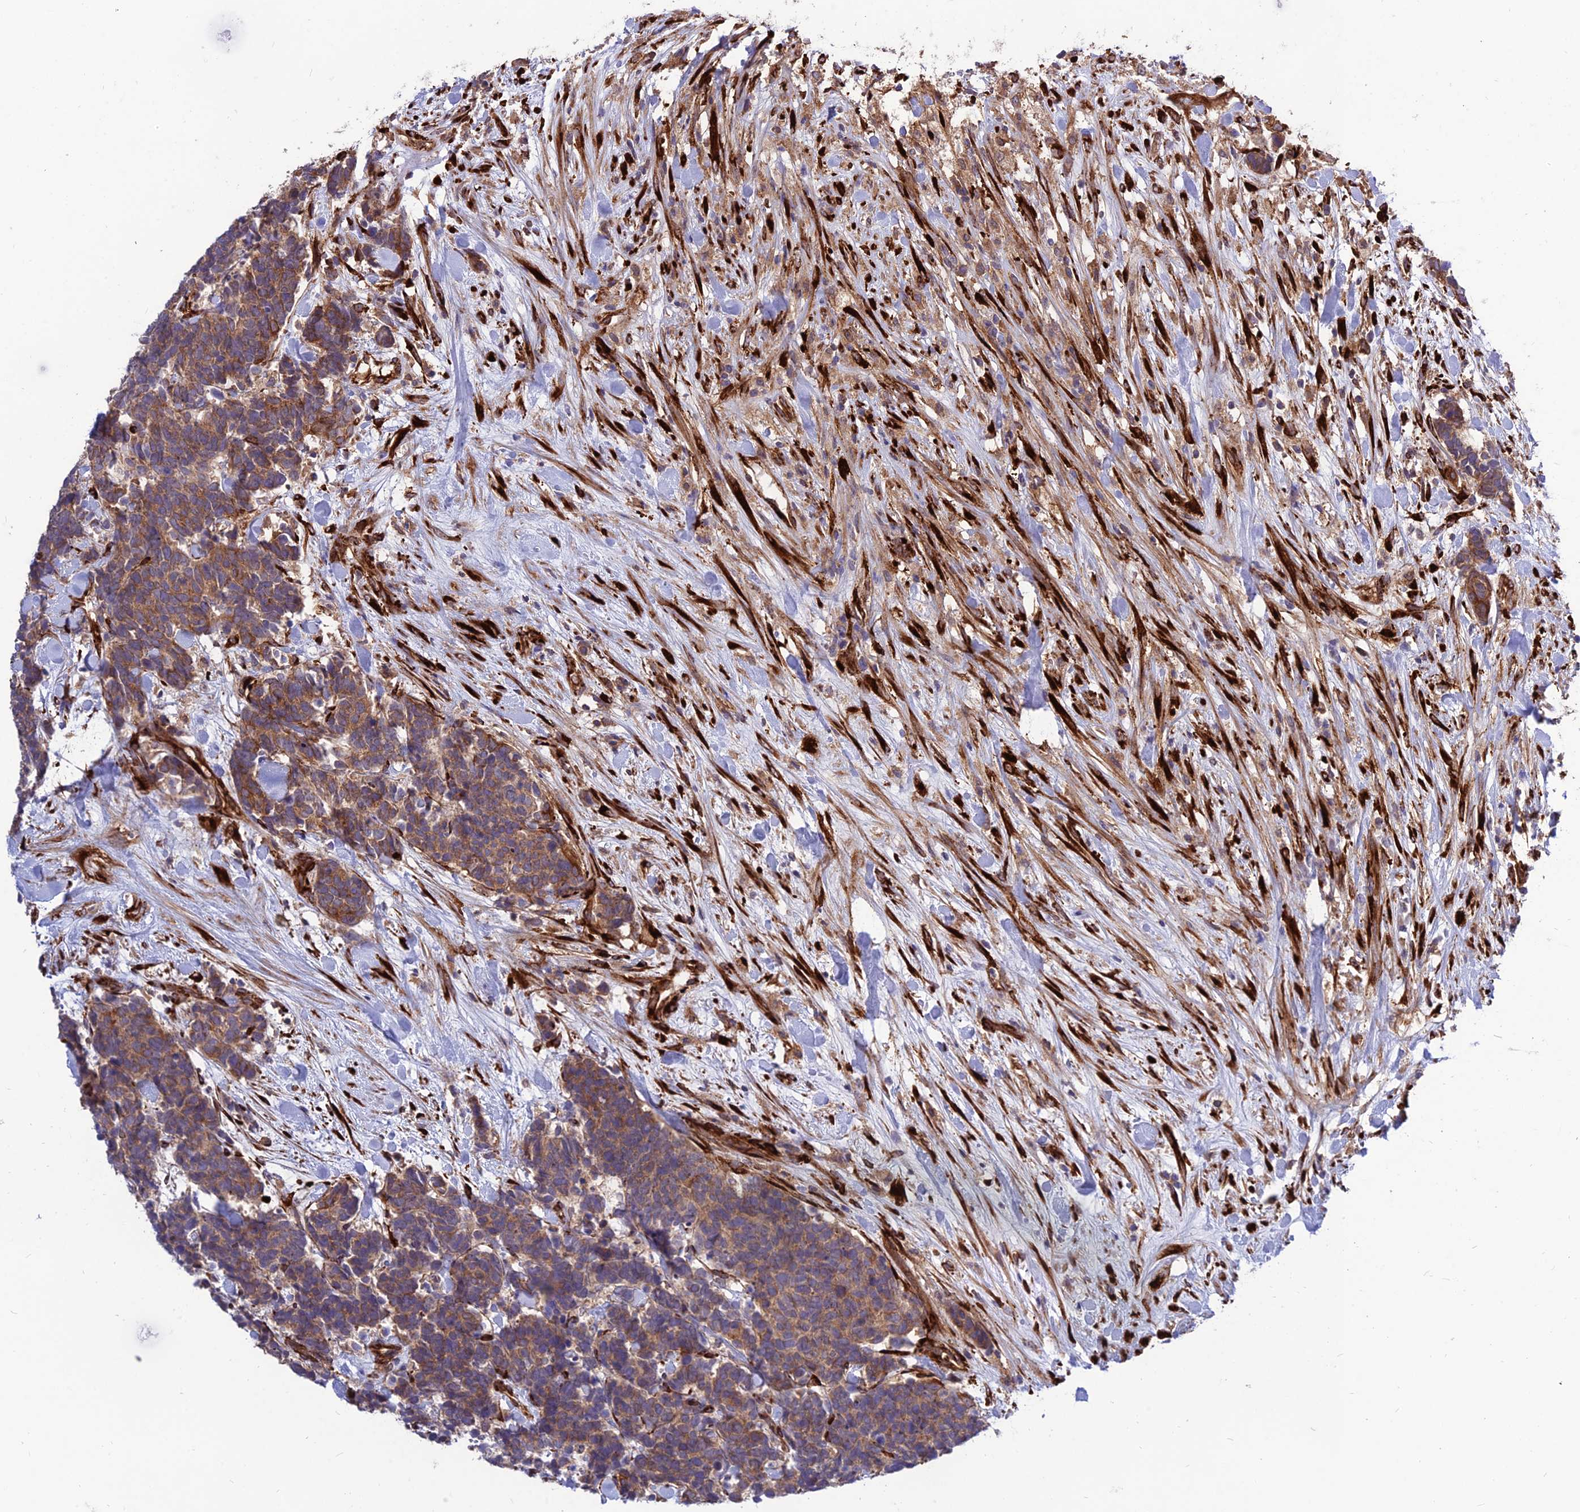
{"staining": {"intensity": "moderate", "quantity": ">75%", "location": "cytoplasmic/membranous"}, "tissue": "carcinoid", "cell_type": "Tumor cells", "image_type": "cancer", "snomed": [{"axis": "morphology", "description": "Carcinoma, NOS"}, {"axis": "morphology", "description": "Carcinoid, malignant, NOS"}, {"axis": "topography", "description": "Prostate"}], "caption": "Brown immunohistochemical staining in human carcinoma reveals moderate cytoplasmic/membranous staining in approximately >75% of tumor cells. The protein of interest is stained brown, and the nuclei are stained in blue (DAB (3,3'-diaminobenzidine) IHC with brightfield microscopy, high magnification).", "gene": "CRTAP", "patient": {"sex": "male", "age": 57}}